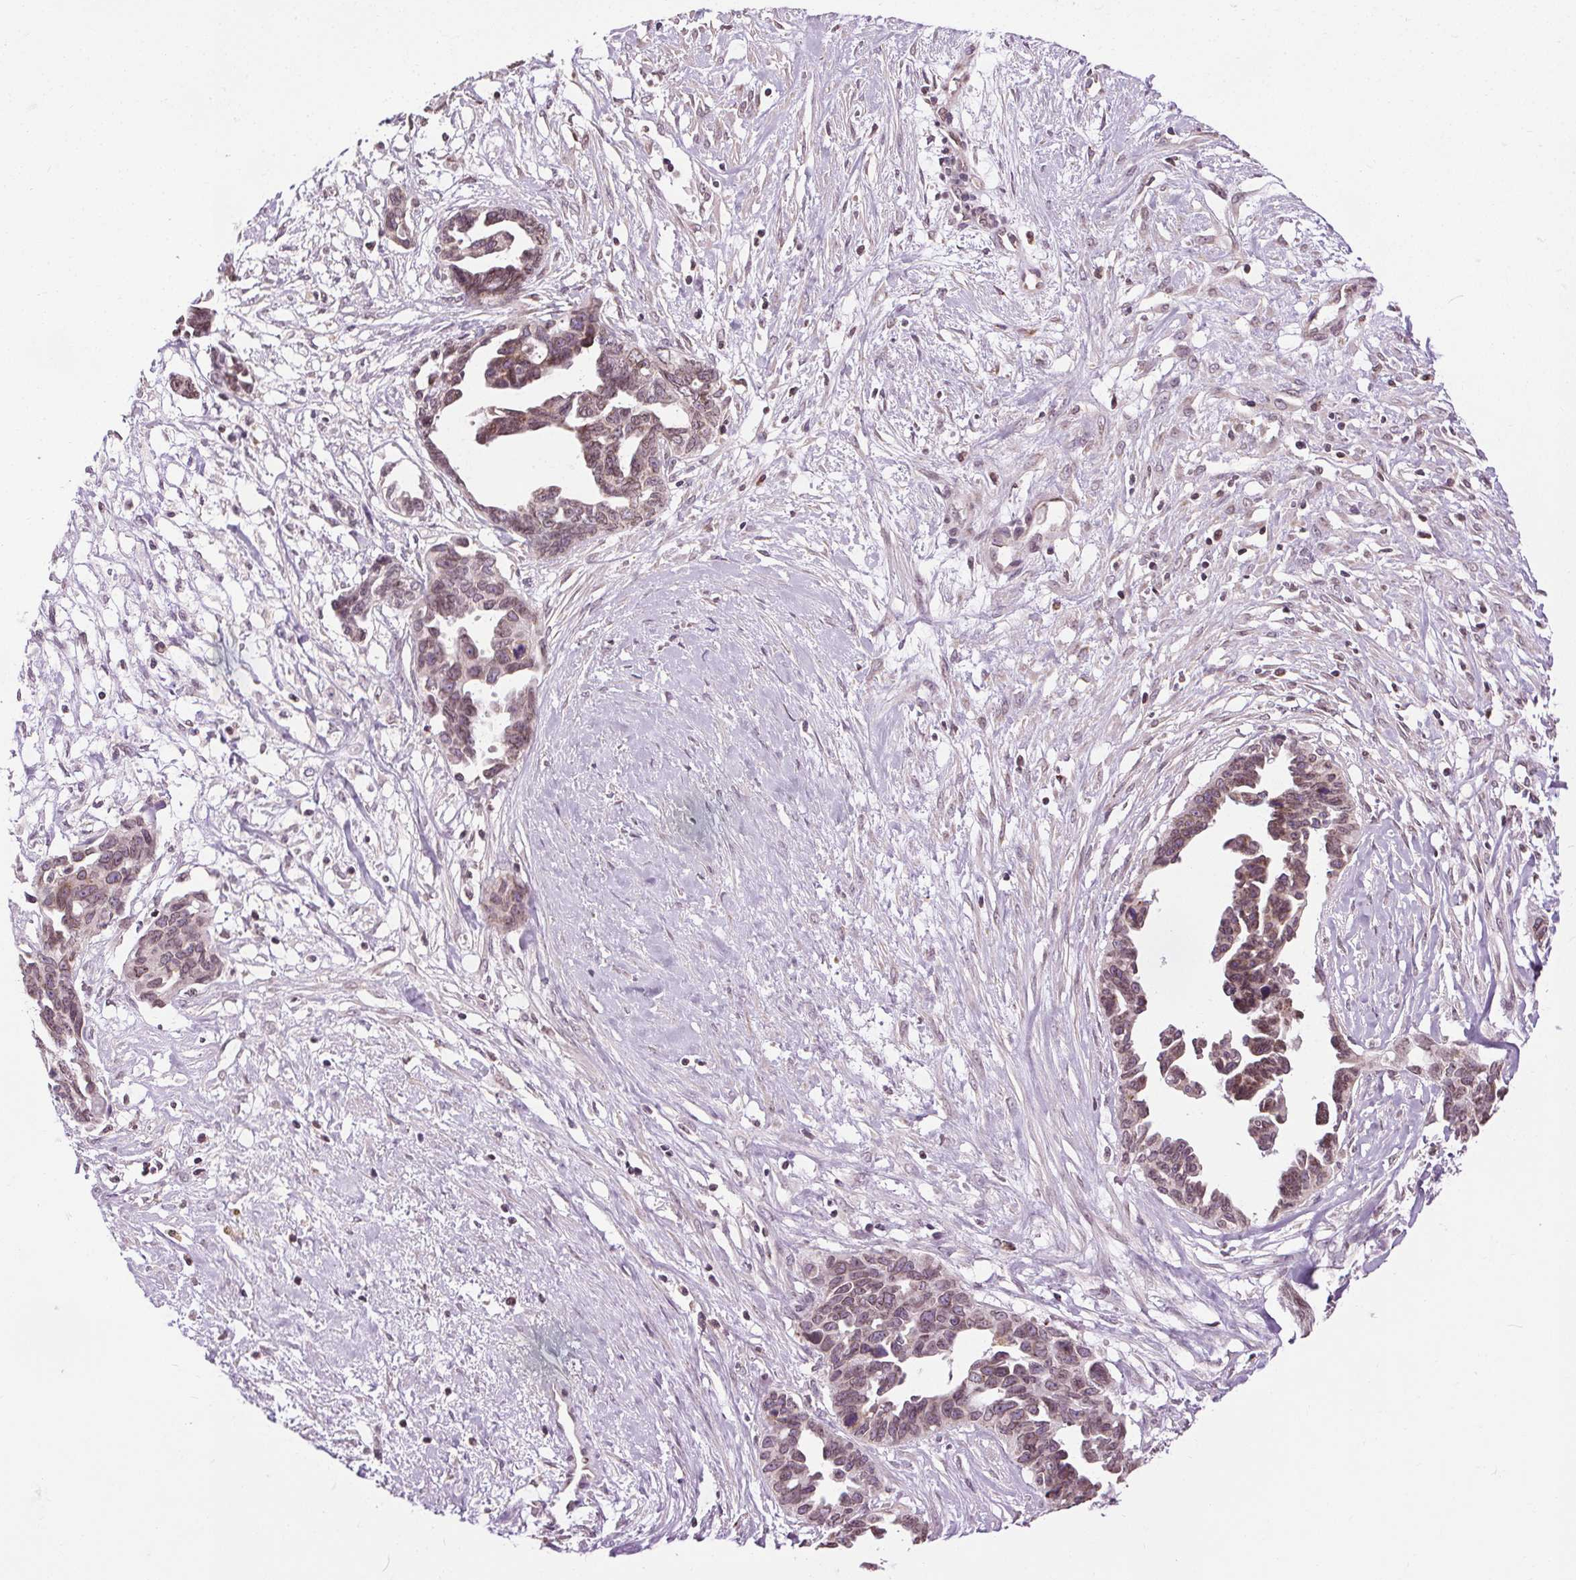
{"staining": {"intensity": "weak", "quantity": "25%-75%", "location": "cytoplasmic/membranous,nuclear"}, "tissue": "ovarian cancer", "cell_type": "Tumor cells", "image_type": "cancer", "snomed": [{"axis": "morphology", "description": "Cystadenocarcinoma, serous, NOS"}, {"axis": "topography", "description": "Ovary"}], "caption": "Immunohistochemical staining of ovarian cancer reveals low levels of weak cytoplasmic/membranous and nuclear staining in about 25%-75% of tumor cells.", "gene": "LFNG", "patient": {"sex": "female", "age": 69}}